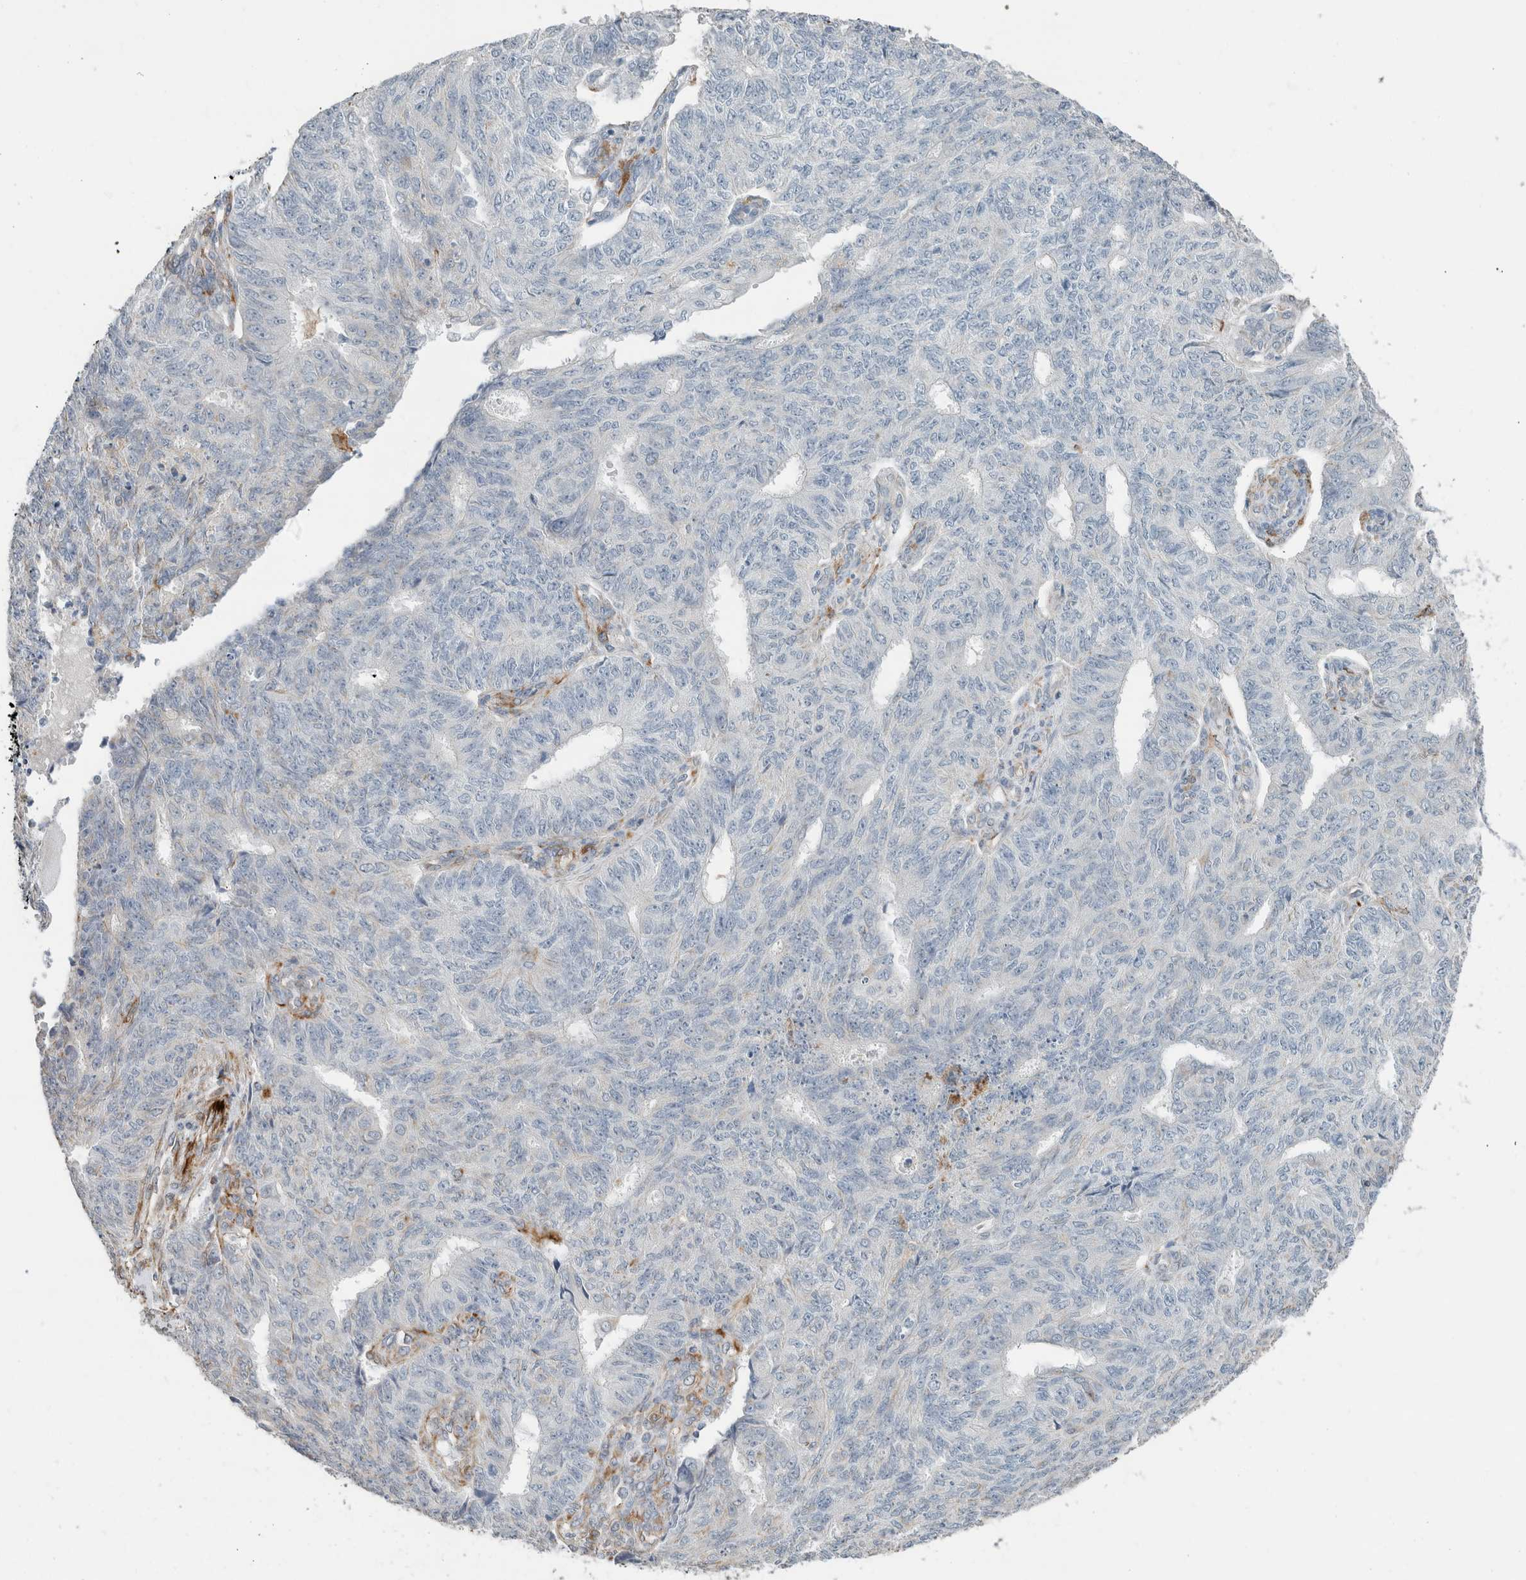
{"staining": {"intensity": "negative", "quantity": "none", "location": "none"}, "tissue": "endometrial cancer", "cell_type": "Tumor cells", "image_type": "cancer", "snomed": [{"axis": "morphology", "description": "Adenocarcinoma, NOS"}, {"axis": "topography", "description": "Endometrium"}], "caption": "IHC of human endometrial adenocarcinoma demonstrates no positivity in tumor cells. (Immunohistochemistry, brightfield microscopy, high magnification).", "gene": "LY86", "patient": {"sex": "female", "age": 32}}